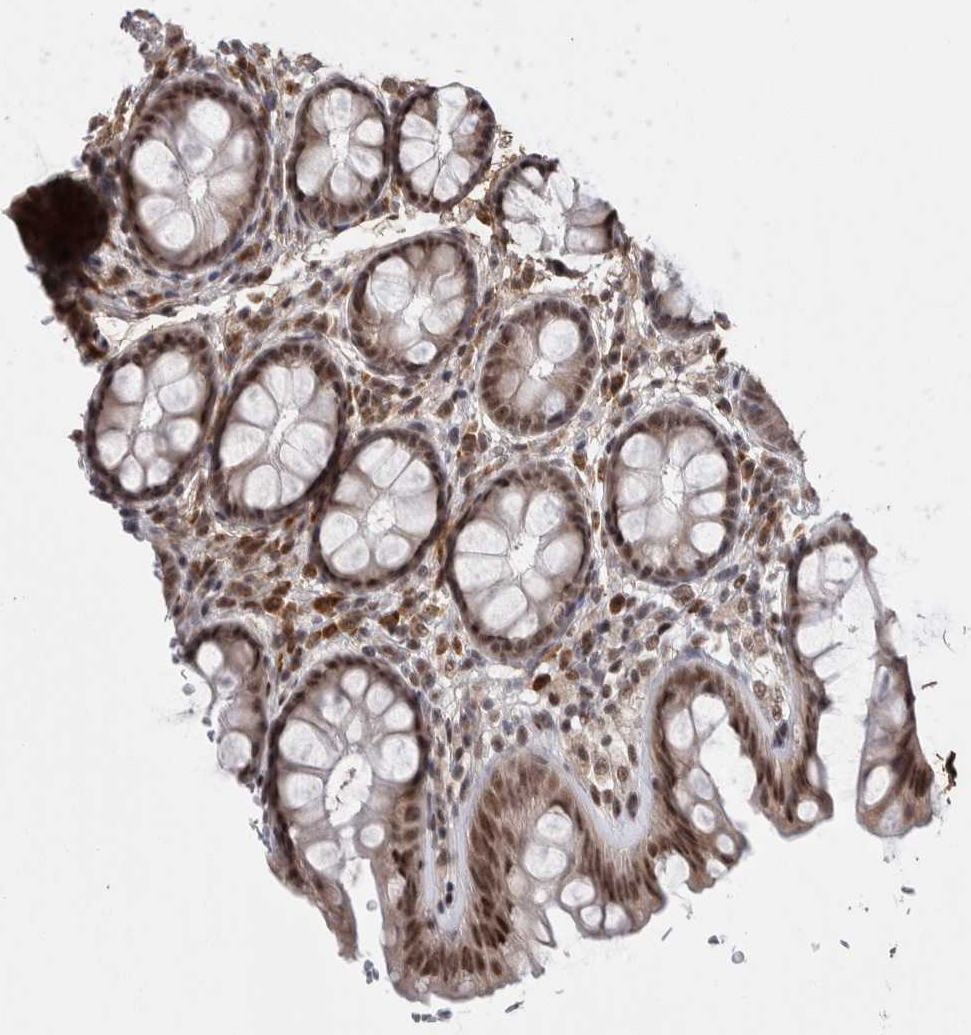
{"staining": {"intensity": "weak", "quantity": "25%-75%", "location": "nuclear"}, "tissue": "colon", "cell_type": "Endothelial cells", "image_type": "normal", "snomed": [{"axis": "morphology", "description": "Normal tissue, NOS"}, {"axis": "topography", "description": "Colon"}], "caption": "Immunohistochemistry image of benign colon: colon stained using immunohistochemistry (IHC) exhibits low levels of weak protein expression localized specifically in the nuclear of endothelial cells, appearing as a nuclear brown color.", "gene": "ASPN", "patient": {"sex": "female", "age": 56}}